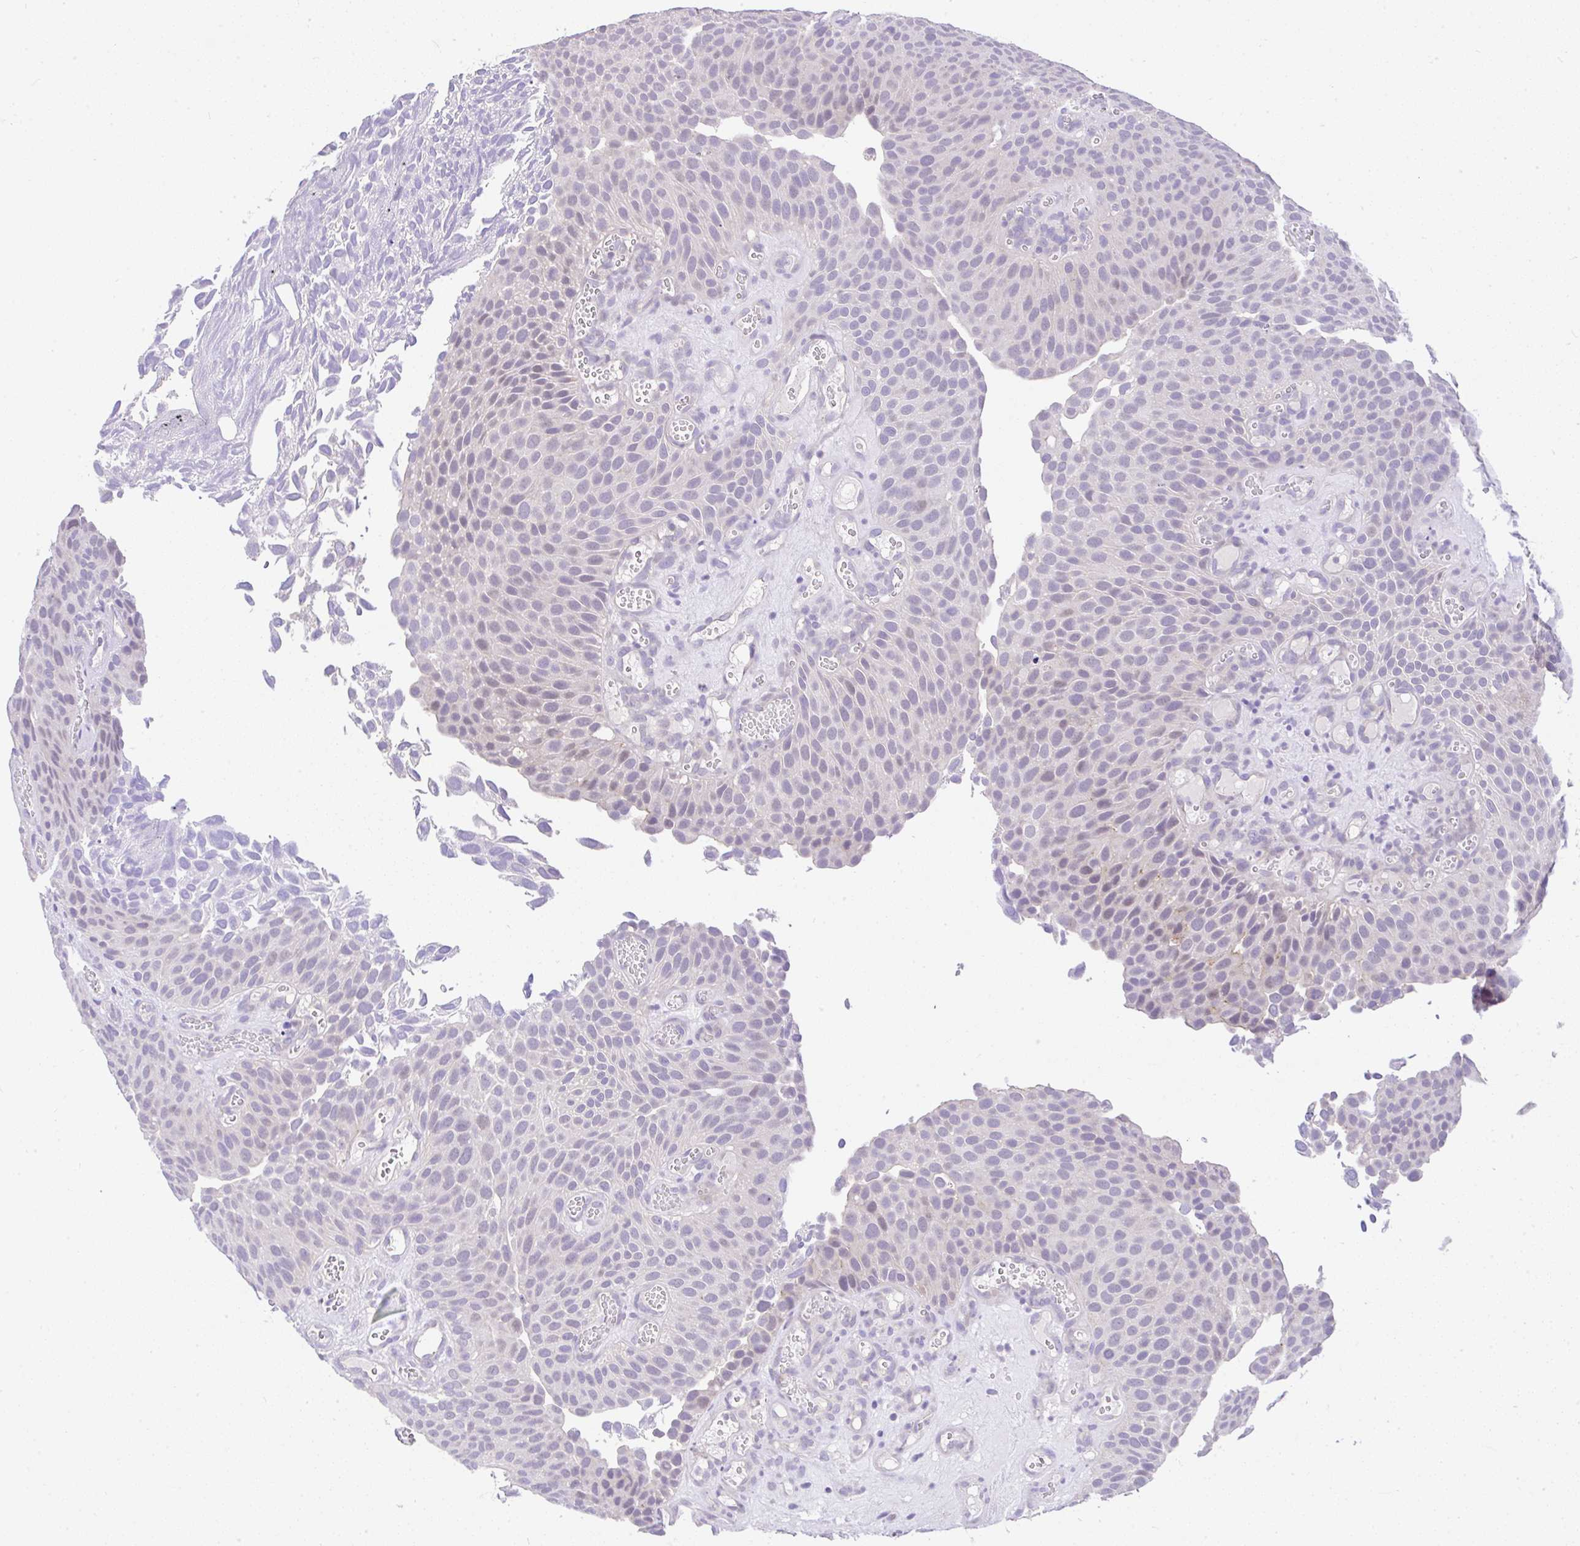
{"staining": {"intensity": "negative", "quantity": "none", "location": "none"}, "tissue": "urothelial cancer", "cell_type": "Tumor cells", "image_type": "cancer", "snomed": [{"axis": "morphology", "description": "Urothelial carcinoma, Low grade"}, {"axis": "topography", "description": "Urinary bladder"}], "caption": "Tumor cells show no significant protein expression in urothelial cancer.", "gene": "CTU1", "patient": {"sex": "male", "age": 89}}